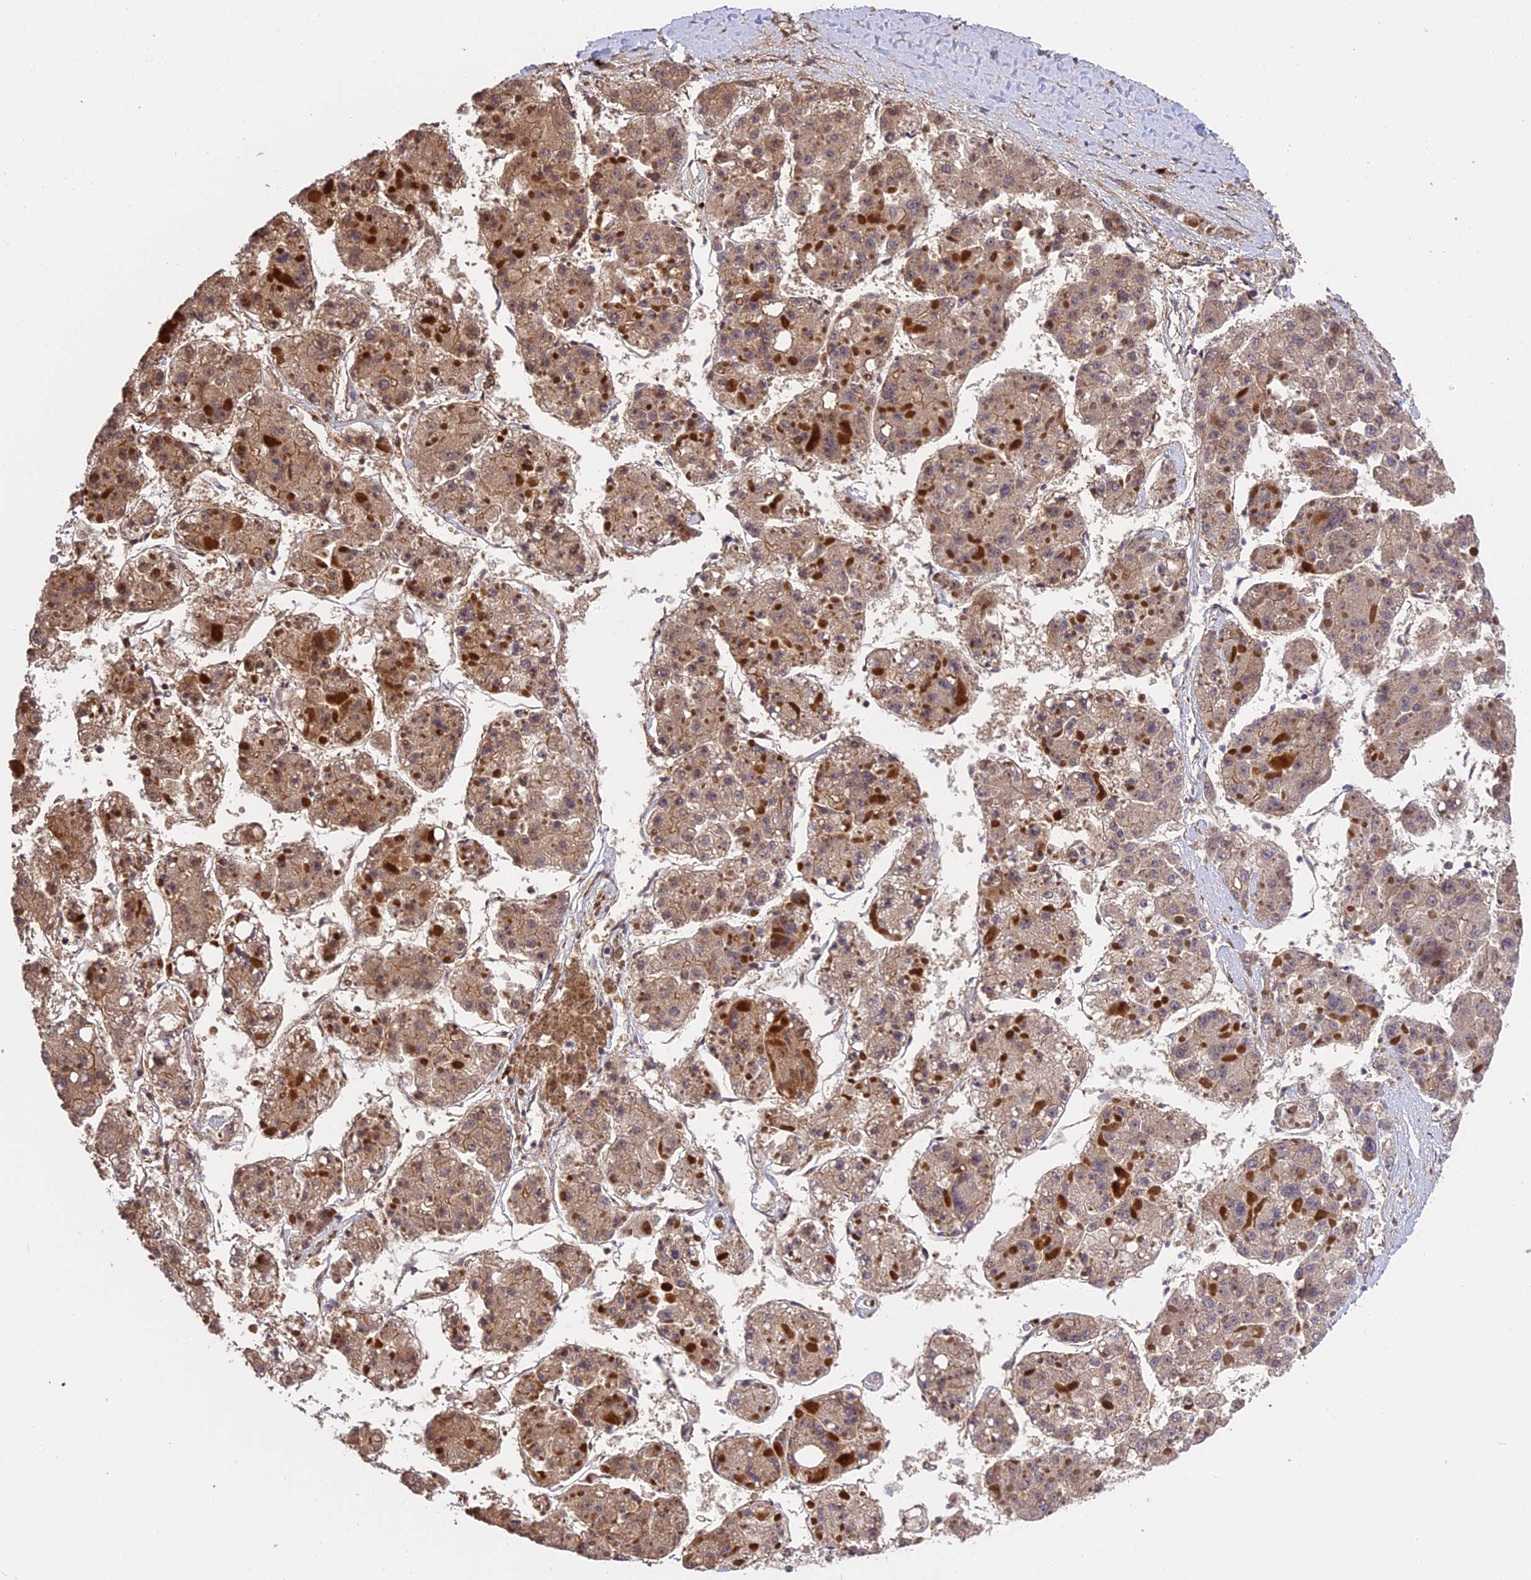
{"staining": {"intensity": "moderate", "quantity": ">75%", "location": "cytoplasmic/membranous"}, "tissue": "liver cancer", "cell_type": "Tumor cells", "image_type": "cancer", "snomed": [{"axis": "morphology", "description": "Carcinoma, Hepatocellular, NOS"}, {"axis": "topography", "description": "Liver"}], "caption": "Moderate cytoplasmic/membranous protein expression is appreciated in about >75% of tumor cells in liver cancer (hepatocellular carcinoma).", "gene": "MFSD2A", "patient": {"sex": "female", "age": 73}}